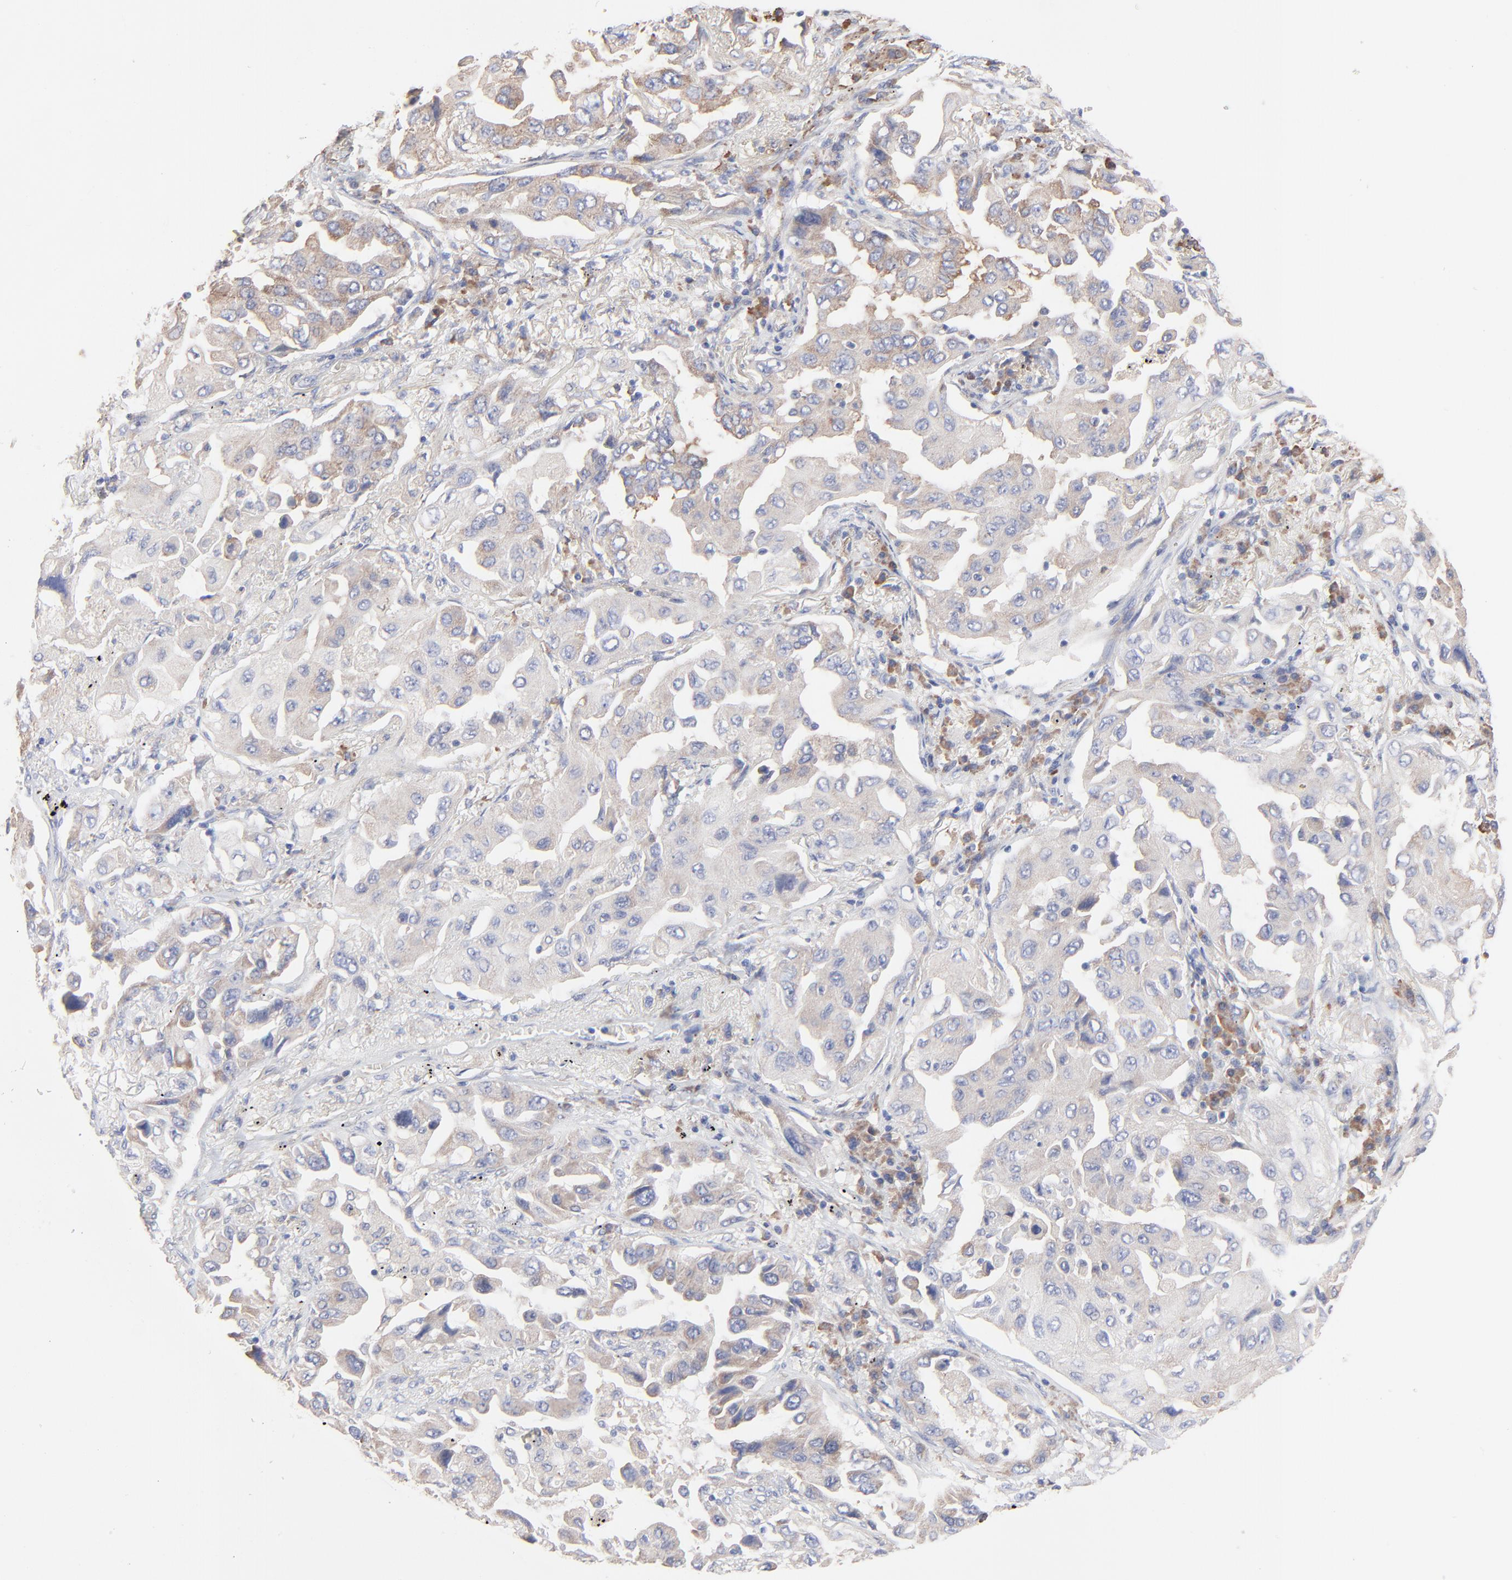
{"staining": {"intensity": "moderate", "quantity": ">75%", "location": "cytoplasmic/membranous"}, "tissue": "lung cancer", "cell_type": "Tumor cells", "image_type": "cancer", "snomed": [{"axis": "morphology", "description": "Adenocarcinoma, NOS"}, {"axis": "topography", "description": "Lung"}], "caption": "This micrograph exhibits immunohistochemistry staining of human lung cancer, with medium moderate cytoplasmic/membranous staining in approximately >75% of tumor cells.", "gene": "PPFIBP2", "patient": {"sex": "female", "age": 65}}